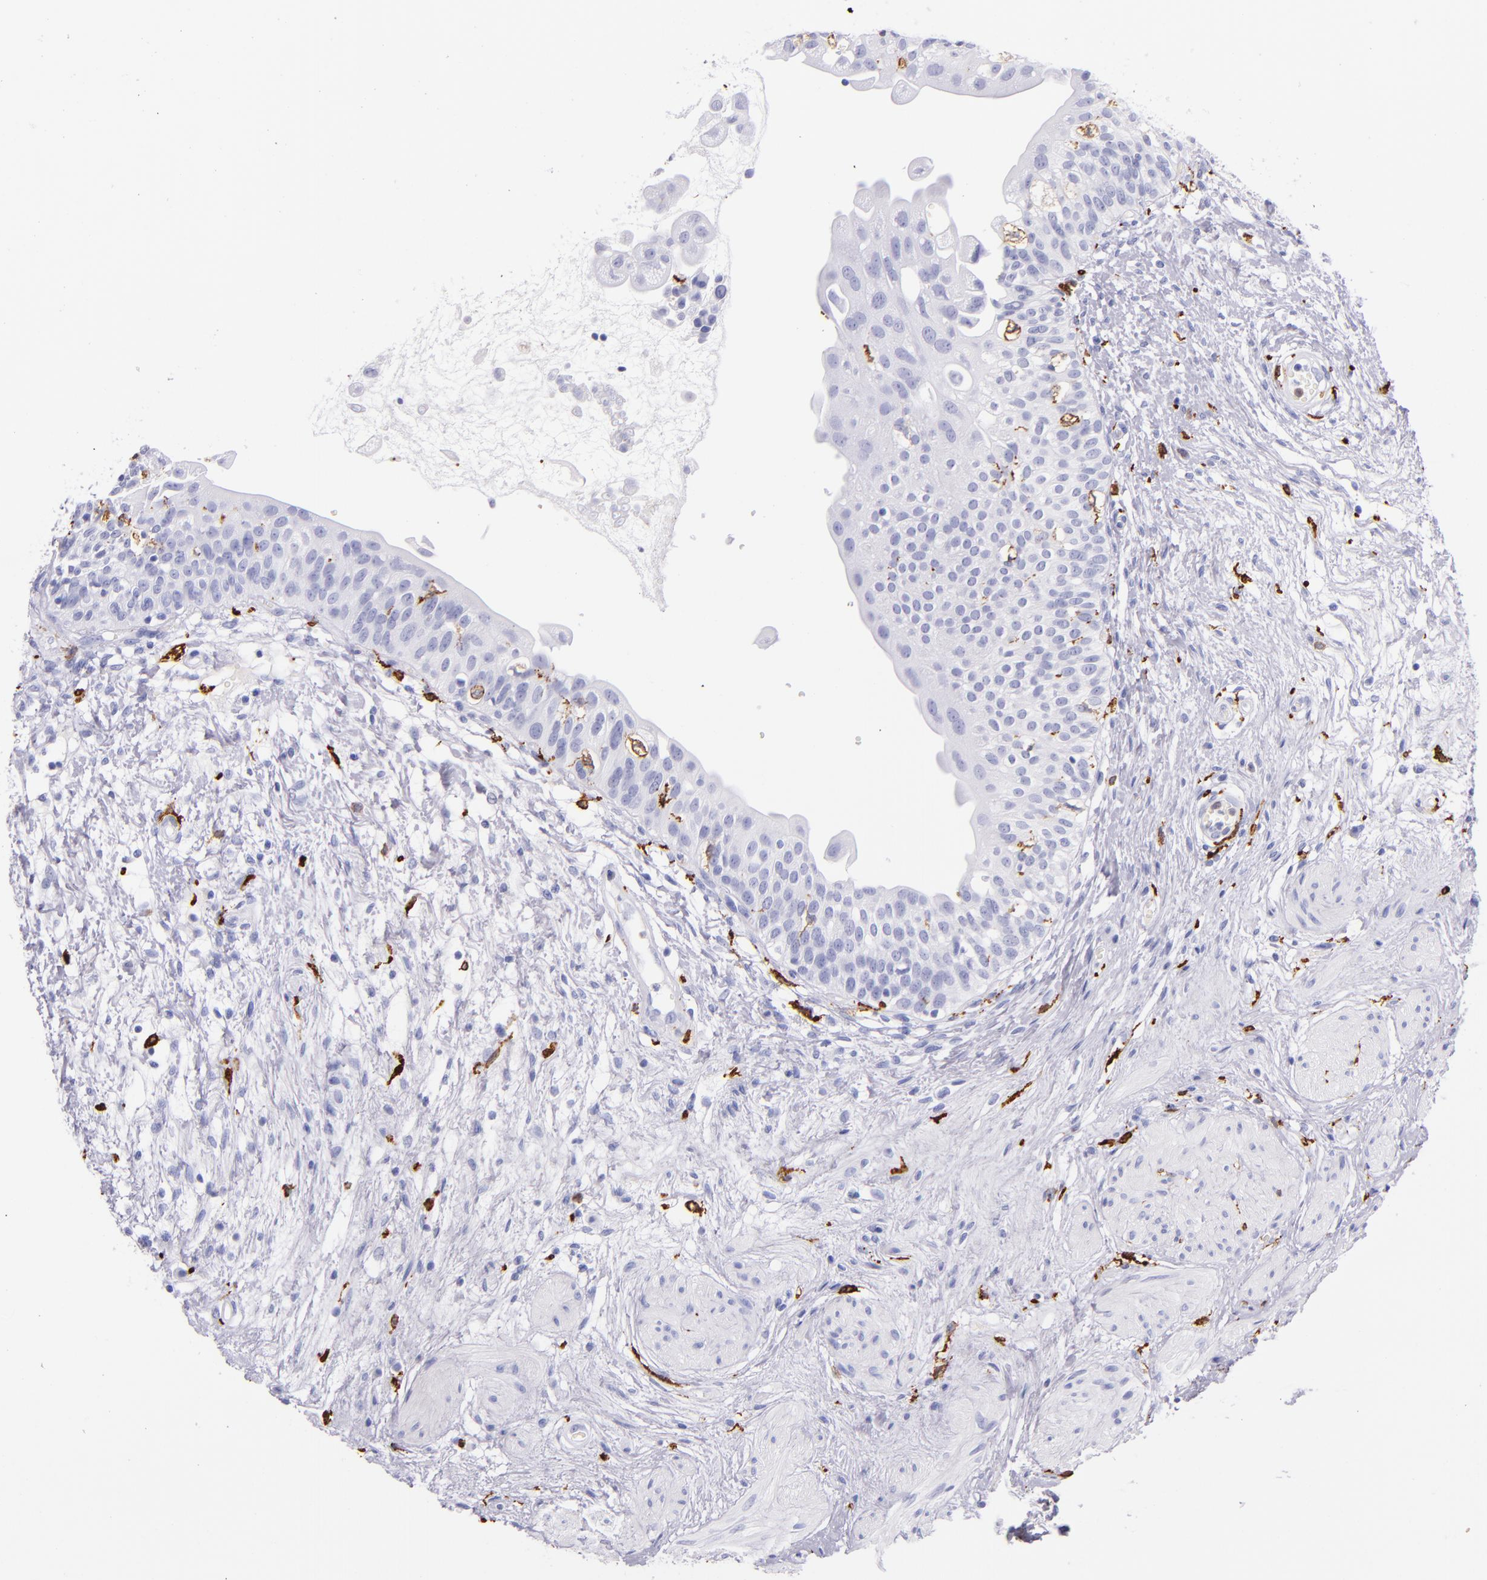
{"staining": {"intensity": "negative", "quantity": "none", "location": "none"}, "tissue": "urinary bladder", "cell_type": "Urothelial cells", "image_type": "normal", "snomed": [{"axis": "morphology", "description": "Normal tissue, NOS"}, {"axis": "topography", "description": "Urinary bladder"}], "caption": "Immunohistochemistry (IHC) of normal urinary bladder demonstrates no staining in urothelial cells. Brightfield microscopy of immunohistochemistry stained with DAB (3,3'-diaminobenzidine) (brown) and hematoxylin (blue), captured at high magnification.", "gene": "CD163", "patient": {"sex": "female", "age": 55}}